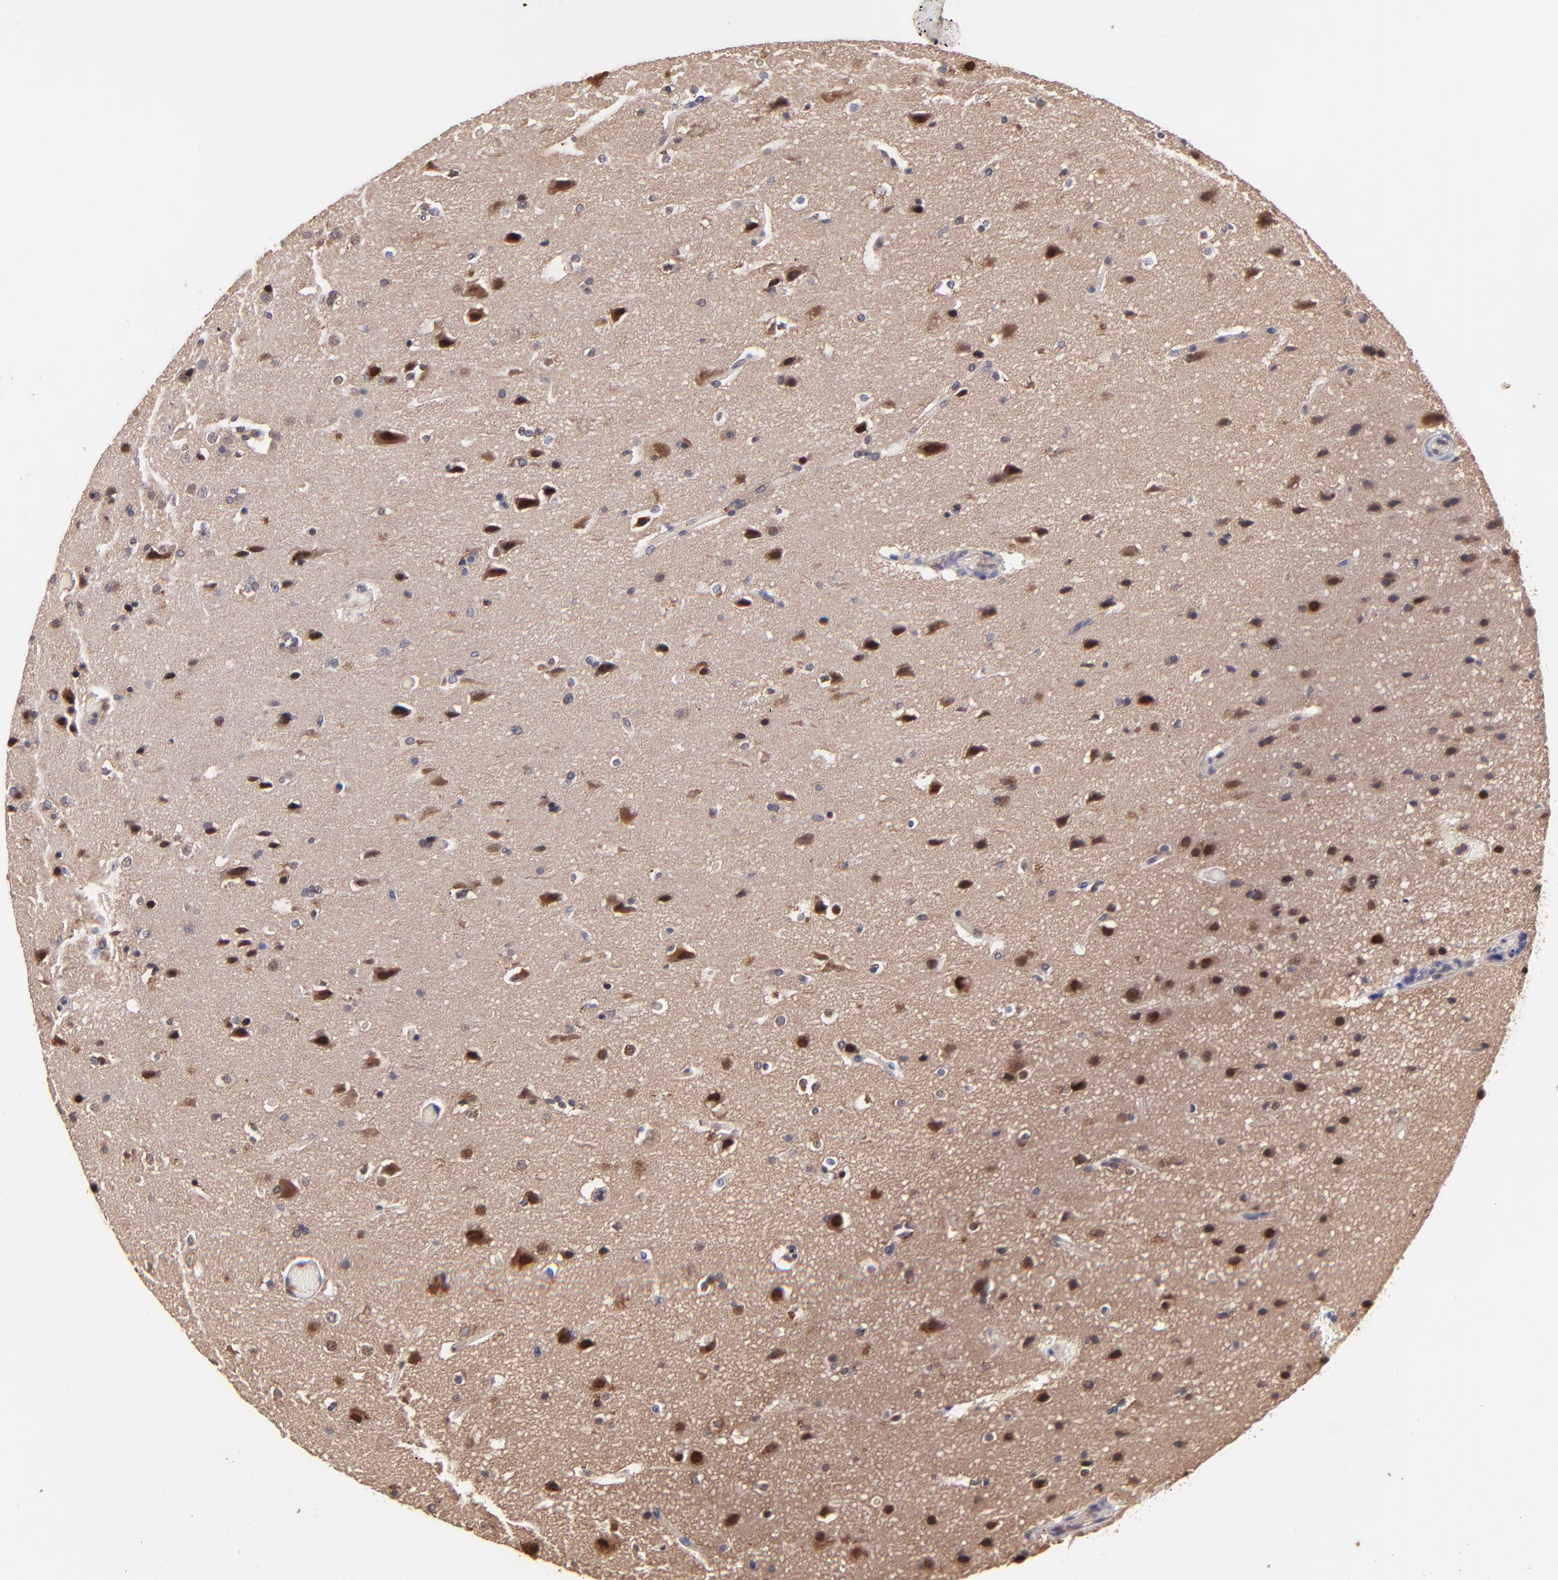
{"staining": {"intensity": "strong", "quantity": "25%-75%", "location": "cytoplasmic/membranous,nuclear"}, "tissue": "glioma", "cell_type": "Tumor cells", "image_type": "cancer", "snomed": [{"axis": "morphology", "description": "Glioma, malignant, Low grade"}, {"axis": "topography", "description": "Cerebral cortex"}], "caption": "DAB (3,3'-diaminobenzidine) immunohistochemical staining of glioma shows strong cytoplasmic/membranous and nuclear protein positivity in approximately 25%-75% of tumor cells.", "gene": "PSMA6", "patient": {"sex": "female", "age": 47}}